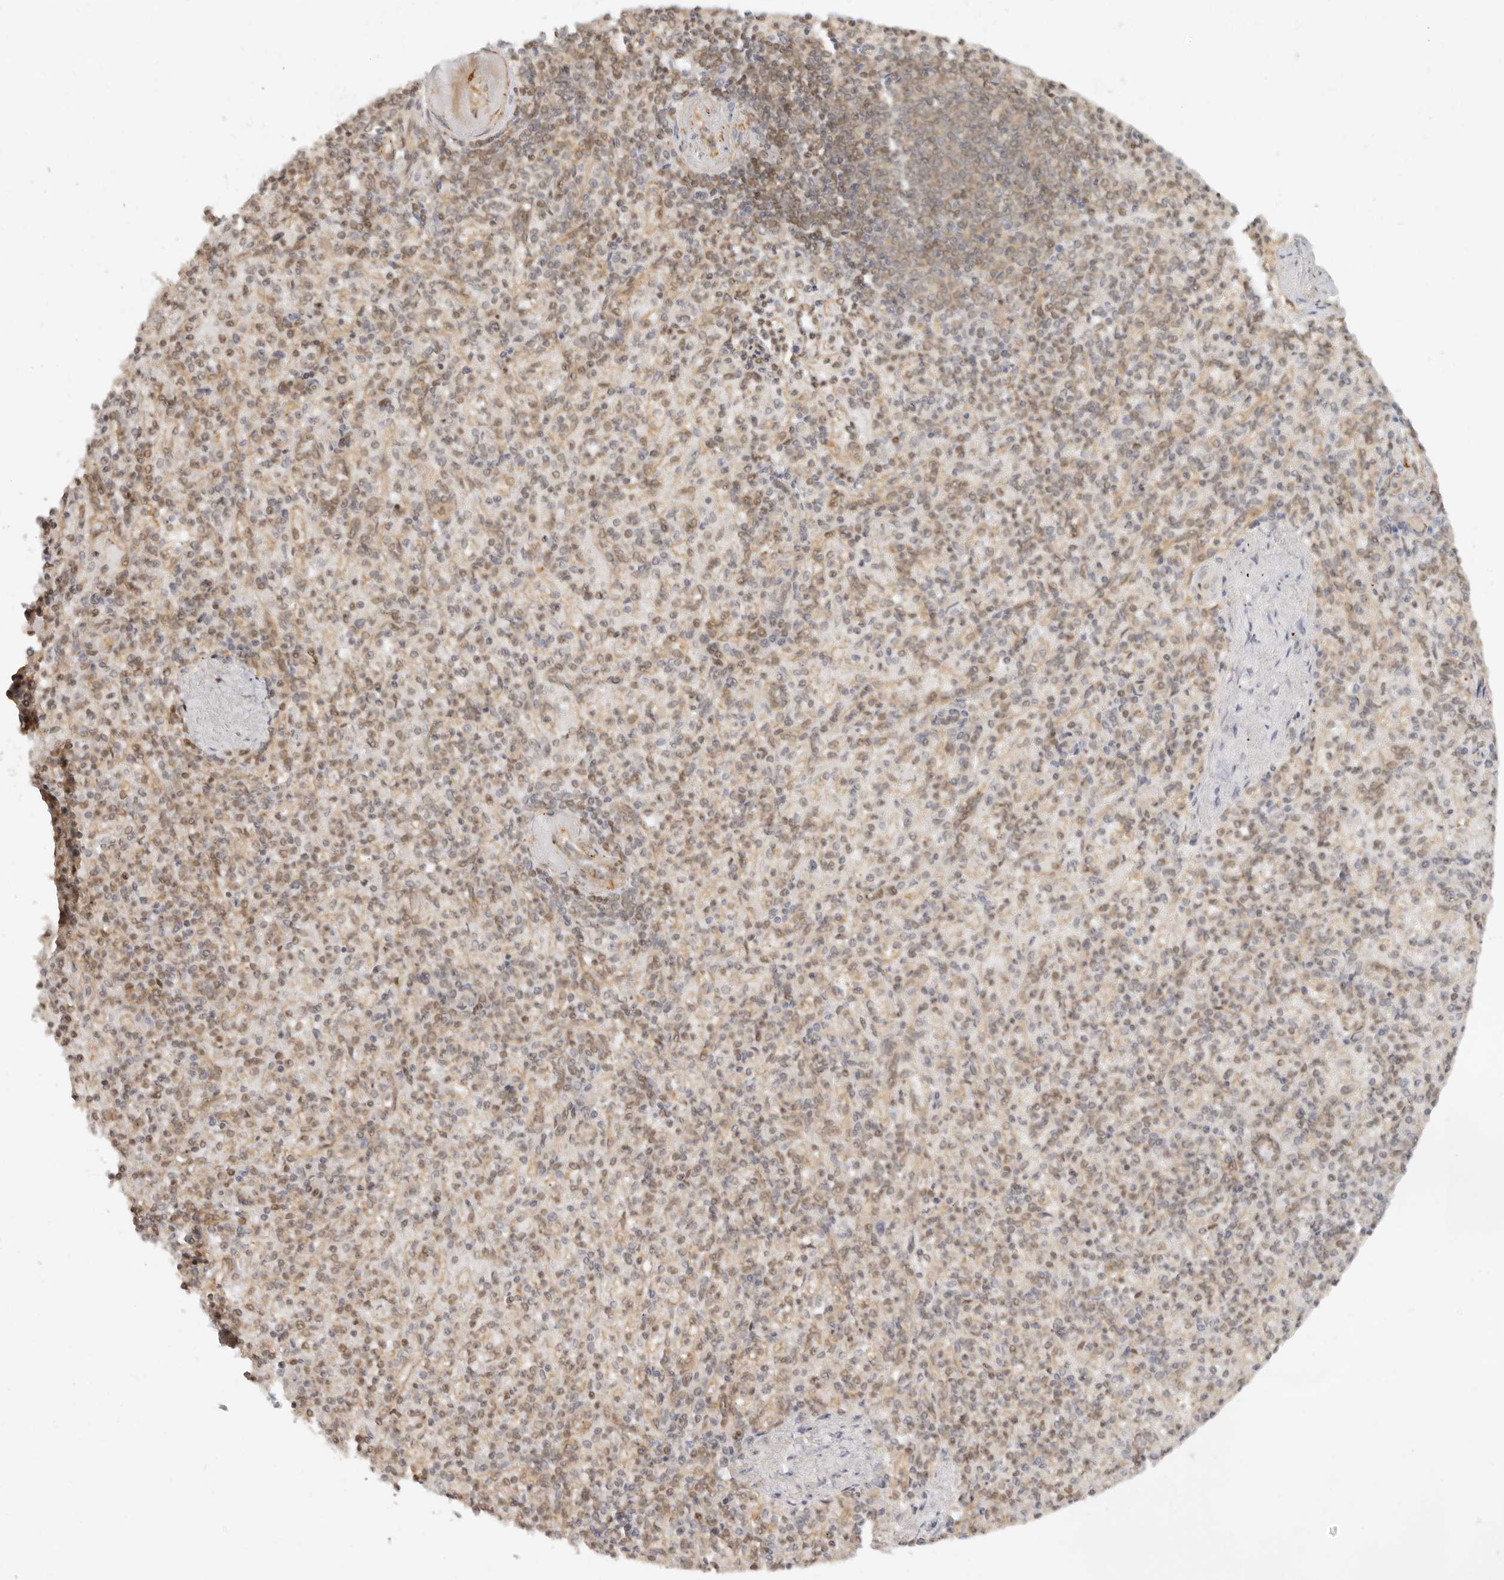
{"staining": {"intensity": "moderate", "quantity": "25%-75%", "location": "nuclear"}, "tissue": "spleen", "cell_type": "Cells in red pulp", "image_type": "normal", "snomed": [{"axis": "morphology", "description": "Normal tissue, NOS"}, {"axis": "topography", "description": "Spleen"}], "caption": "Unremarkable spleen exhibits moderate nuclear expression in approximately 25%-75% of cells in red pulp (brown staining indicates protein expression, while blue staining denotes nuclei)..", "gene": "BAP1", "patient": {"sex": "female", "age": 74}}